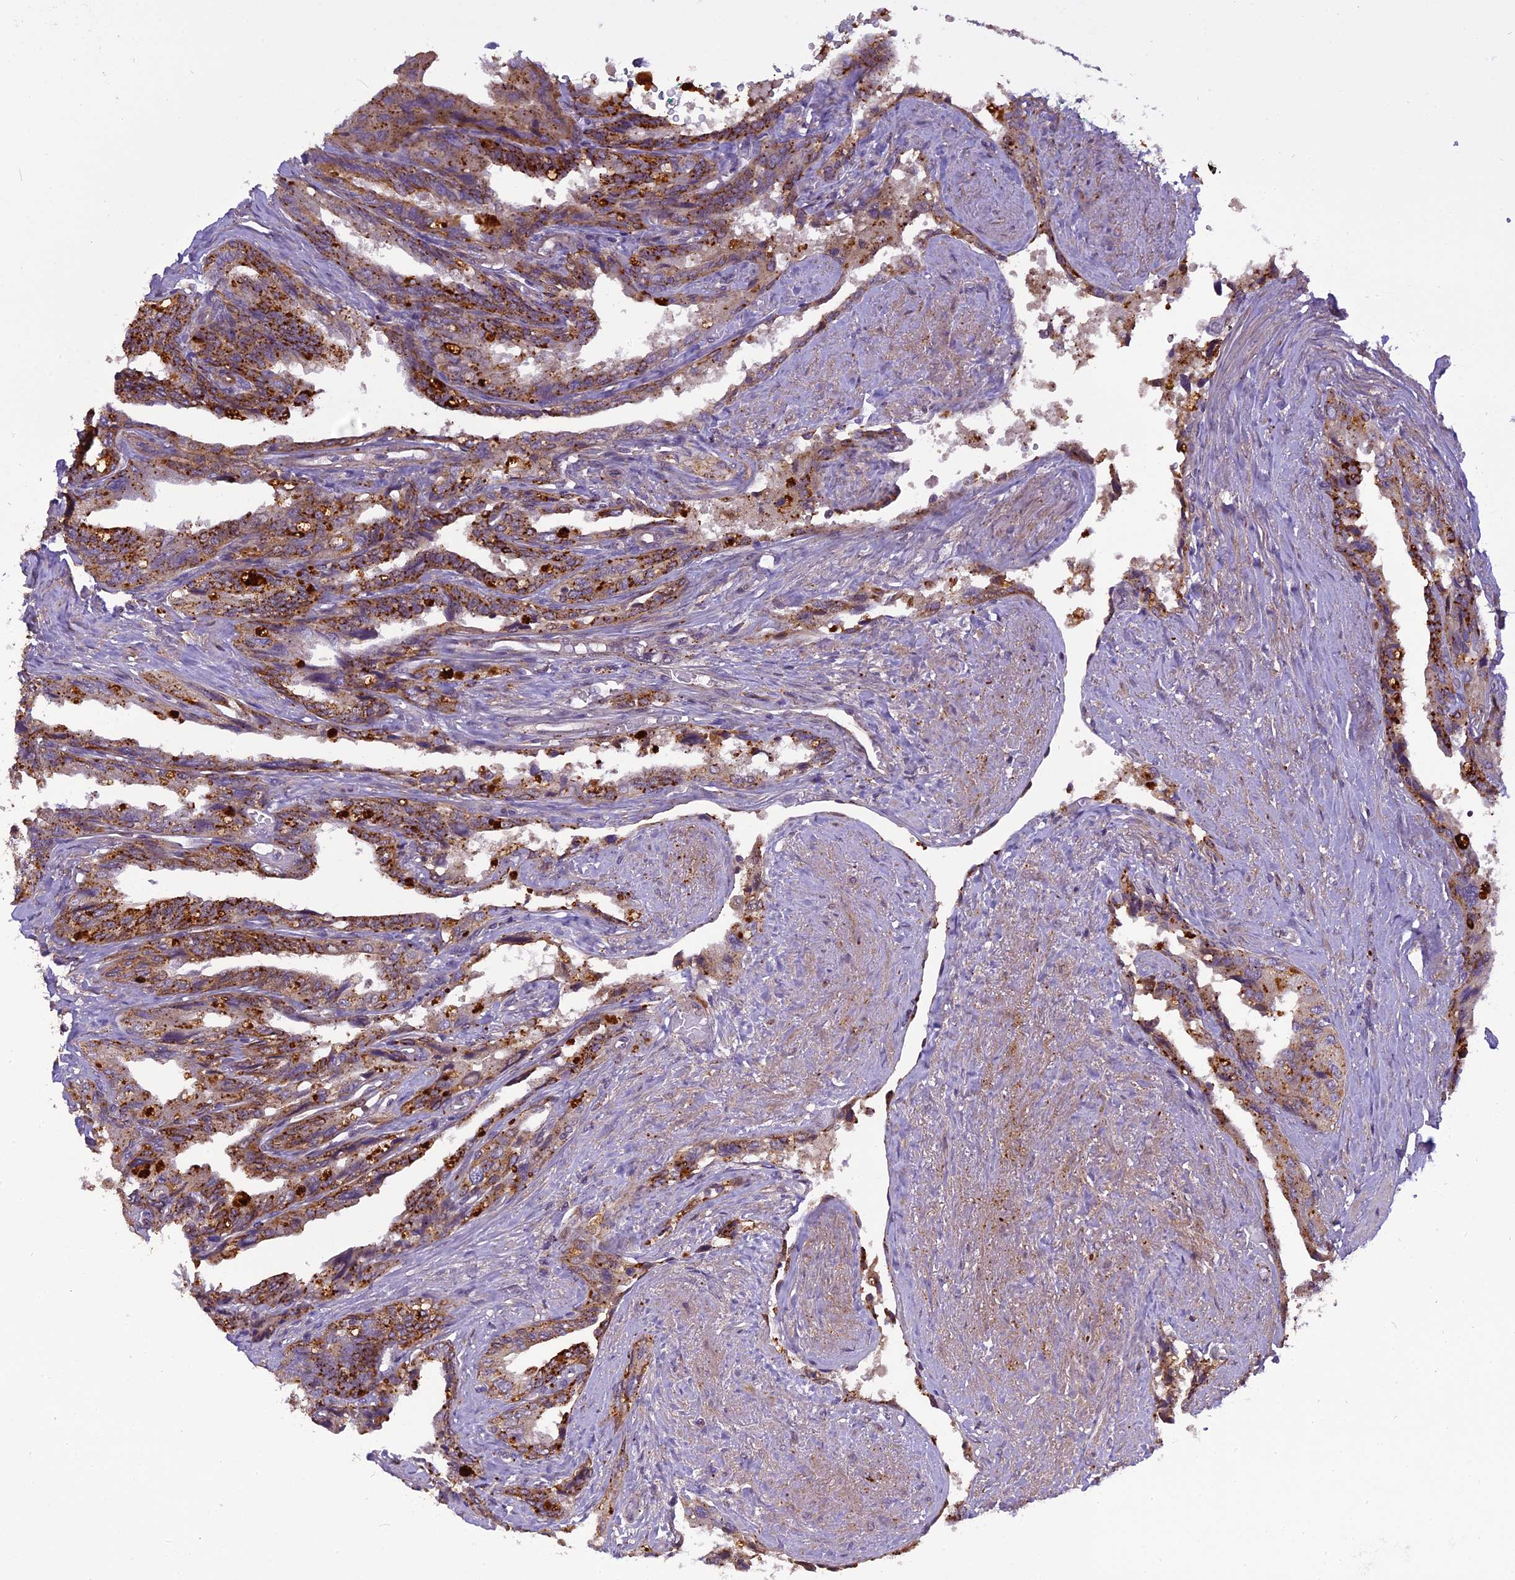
{"staining": {"intensity": "moderate", "quantity": "25%-75%", "location": "cytoplasmic/membranous"}, "tissue": "seminal vesicle", "cell_type": "Glandular cells", "image_type": "normal", "snomed": [{"axis": "morphology", "description": "Normal tissue, NOS"}, {"axis": "topography", "description": "Seminal veicle"}, {"axis": "topography", "description": "Peripheral nerve tissue"}], "caption": "A brown stain shows moderate cytoplasmic/membranous expression of a protein in glandular cells of normal human seminal vesicle. (brown staining indicates protein expression, while blue staining denotes nuclei).", "gene": "FNIP2", "patient": {"sex": "male", "age": 60}}